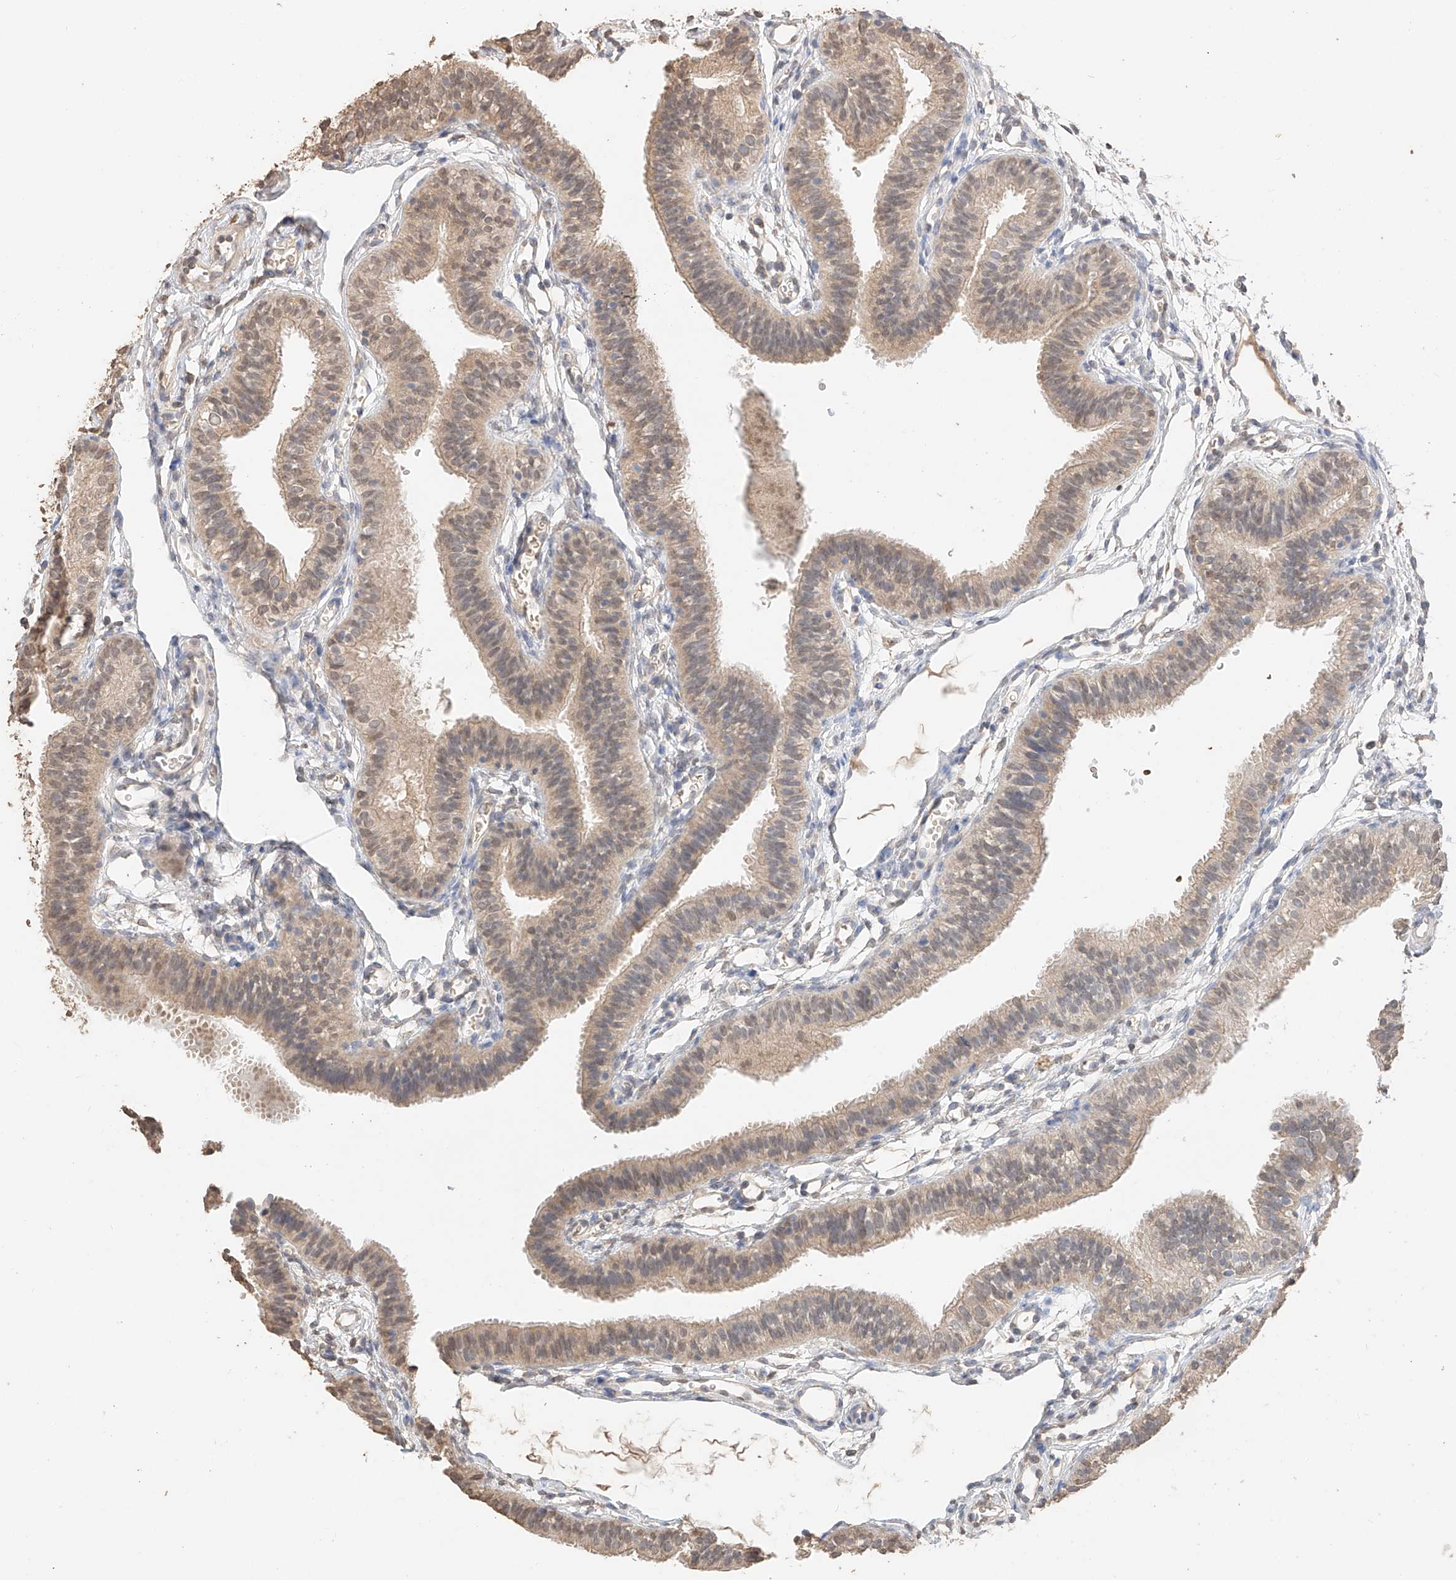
{"staining": {"intensity": "weak", "quantity": ">75%", "location": "cytoplasmic/membranous,nuclear"}, "tissue": "fallopian tube", "cell_type": "Glandular cells", "image_type": "normal", "snomed": [{"axis": "morphology", "description": "Normal tissue, NOS"}, {"axis": "topography", "description": "Fallopian tube"}], "caption": "Human fallopian tube stained with a brown dye demonstrates weak cytoplasmic/membranous,nuclear positive staining in about >75% of glandular cells.", "gene": "IL22RA2", "patient": {"sex": "female", "age": 35}}